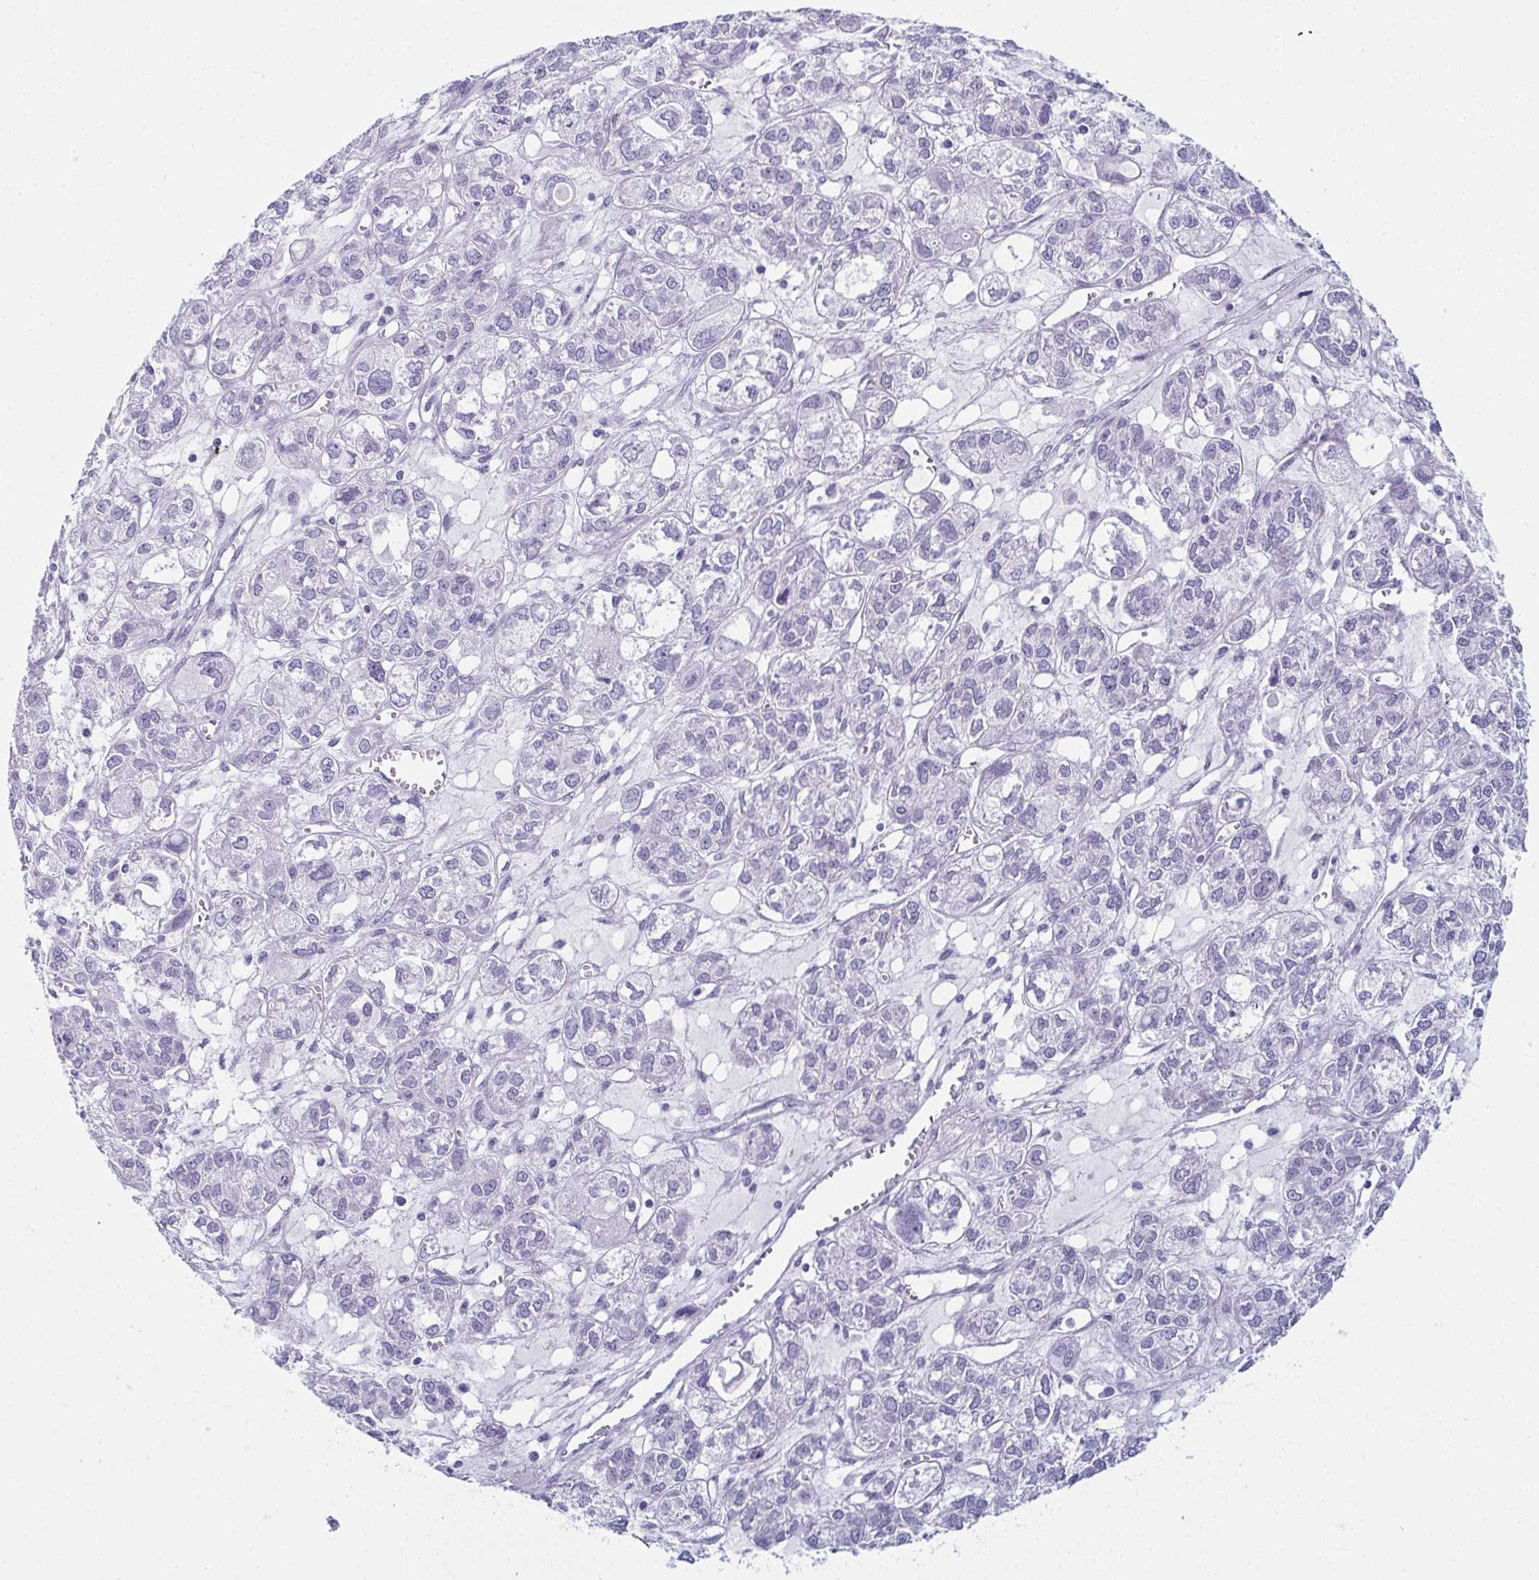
{"staining": {"intensity": "negative", "quantity": "none", "location": "none"}, "tissue": "ovarian cancer", "cell_type": "Tumor cells", "image_type": "cancer", "snomed": [{"axis": "morphology", "description": "Carcinoma, endometroid"}, {"axis": "topography", "description": "Ovary"}], "caption": "Ovarian cancer was stained to show a protein in brown. There is no significant expression in tumor cells. (DAB (3,3'-diaminobenzidine) IHC visualized using brightfield microscopy, high magnification).", "gene": "ENKUR", "patient": {"sex": "female", "age": 64}}